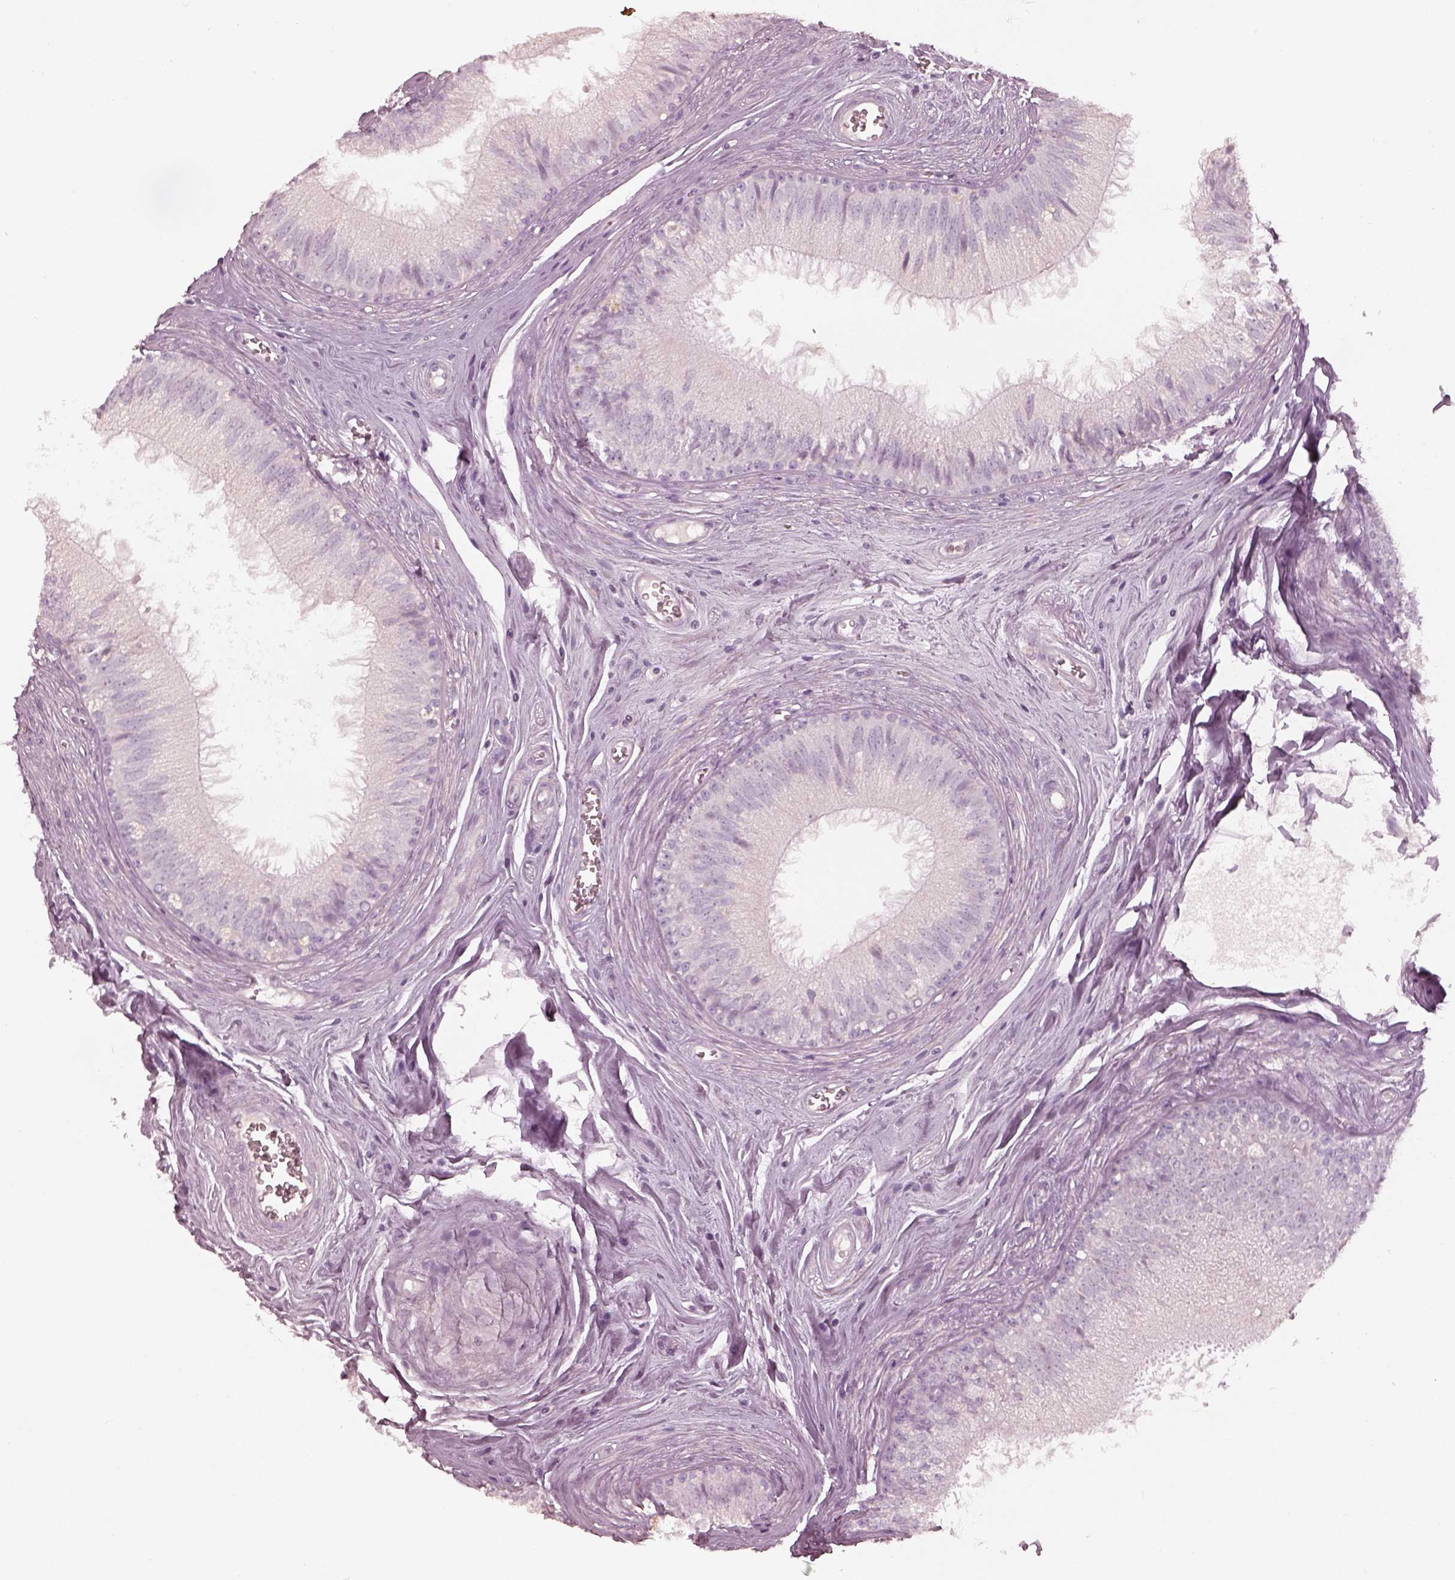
{"staining": {"intensity": "negative", "quantity": "none", "location": "none"}, "tissue": "epididymis", "cell_type": "Glandular cells", "image_type": "normal", "snomed": [{"axis": "morphology", "description": "Normal tissue, NOS"}, {"axis": "topography", "description": "Epididymis"}], "caption": "This is an immunohistochemistry (IHC) micrograph of unremarkable epididymis. There is no expression in glandular cells.", "gene": "SPATA6L", "patient": {"sex": "male", "age": 37}}